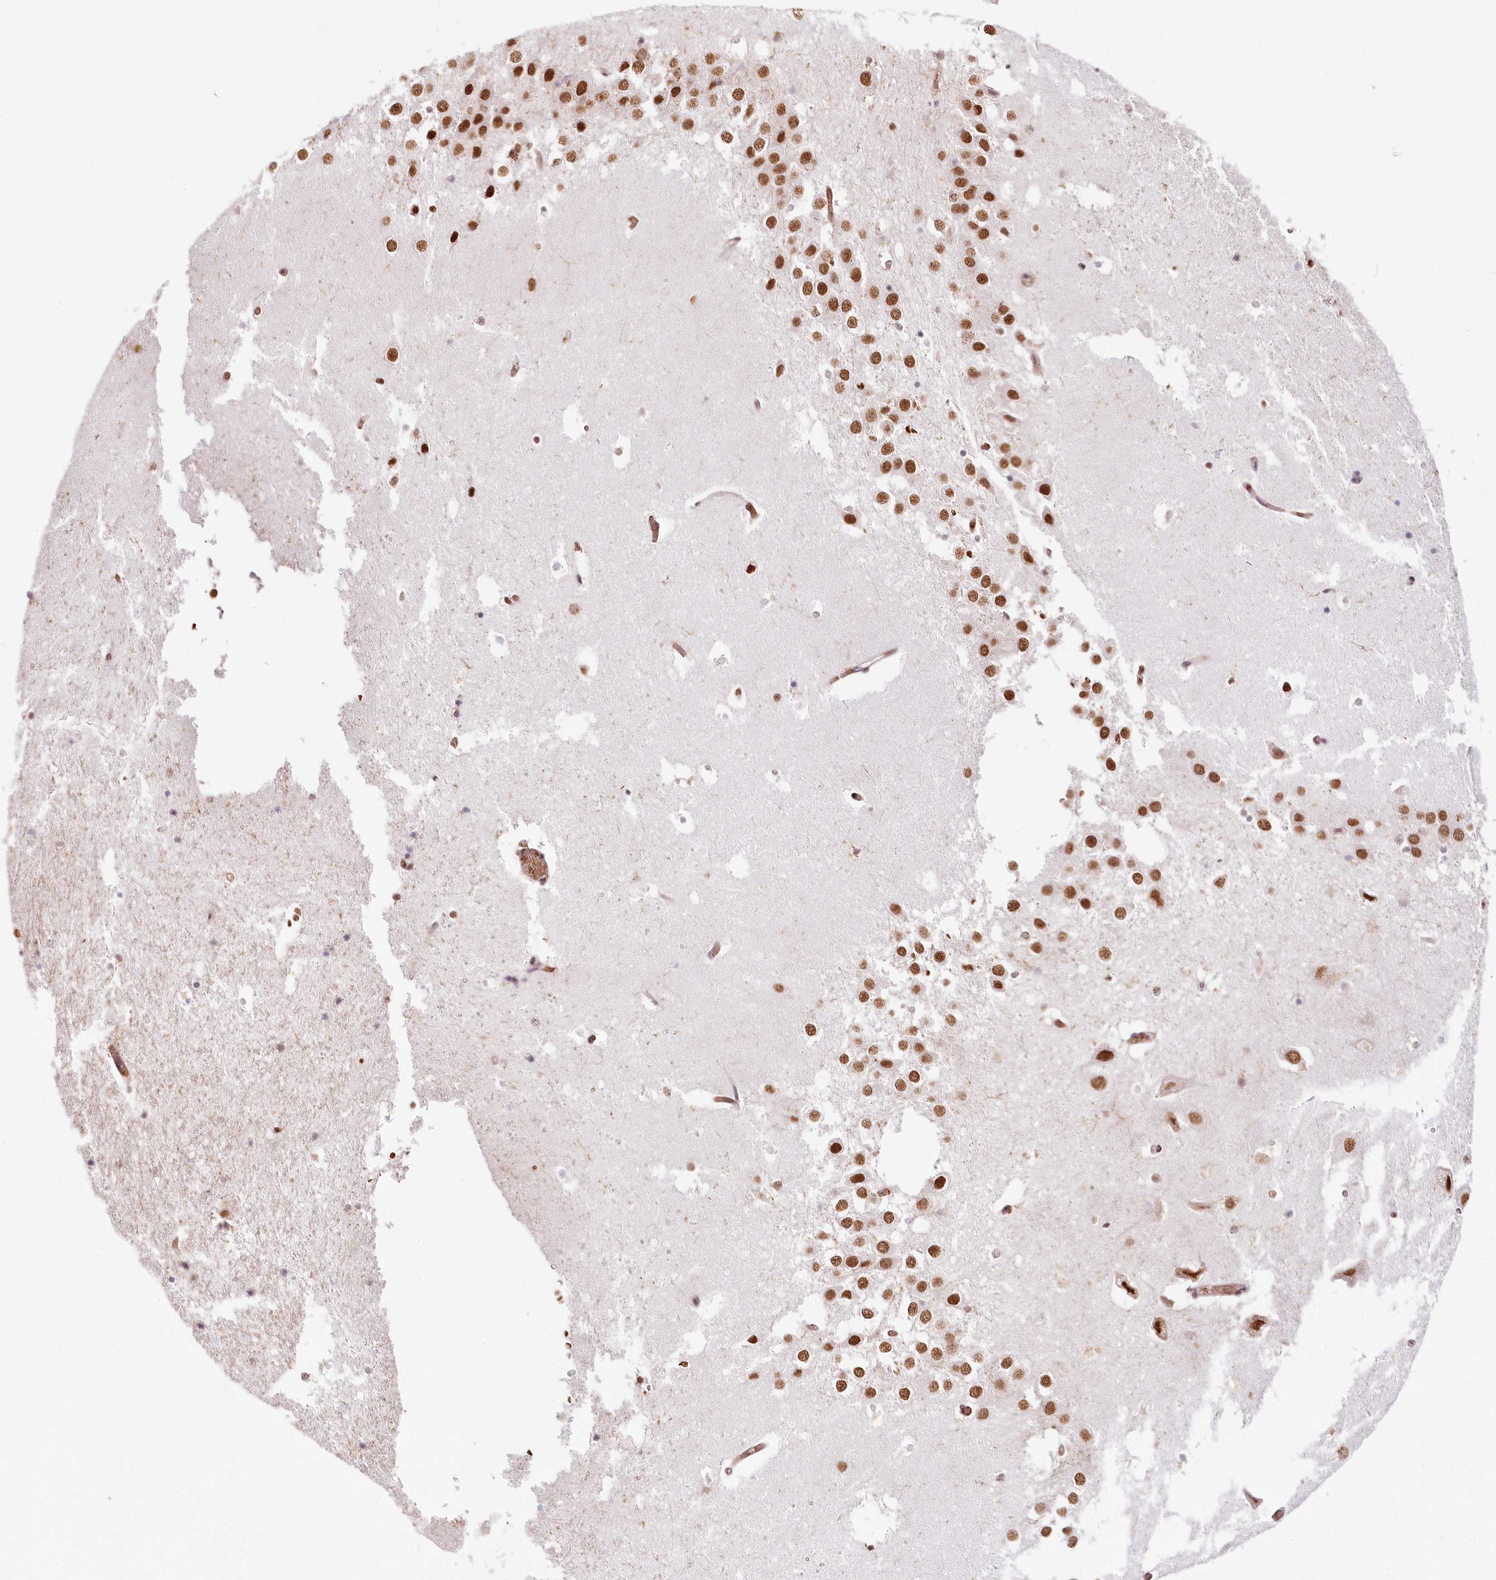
{"staining": {"intensity": "moderate", "quantity": "<25%", "location": "nuclear"}, "tissue": "hippocampus", "cell_type": "Glial cells", "image_type": "normal", "snomed": [{"axis": "morphology", "description": "Normal tissue, NOS"}, {"axis": "topography", "description": "Hippocampus"}], "caption": "Hippocampus stained with DAB (3,3'-diaminobenzidine) immunohistochemistry (IHC) reveals low levels of moderate nuclear expression in about <25% of glial cells. Using DAB (3,3'-diaminobenzidine) (brown) and hematoxylin (blue) stains, captured at high magnification using brightfield microscopy.", "gene": "TUBGCP2", "patient": {"sex": "female", "age": 52}}